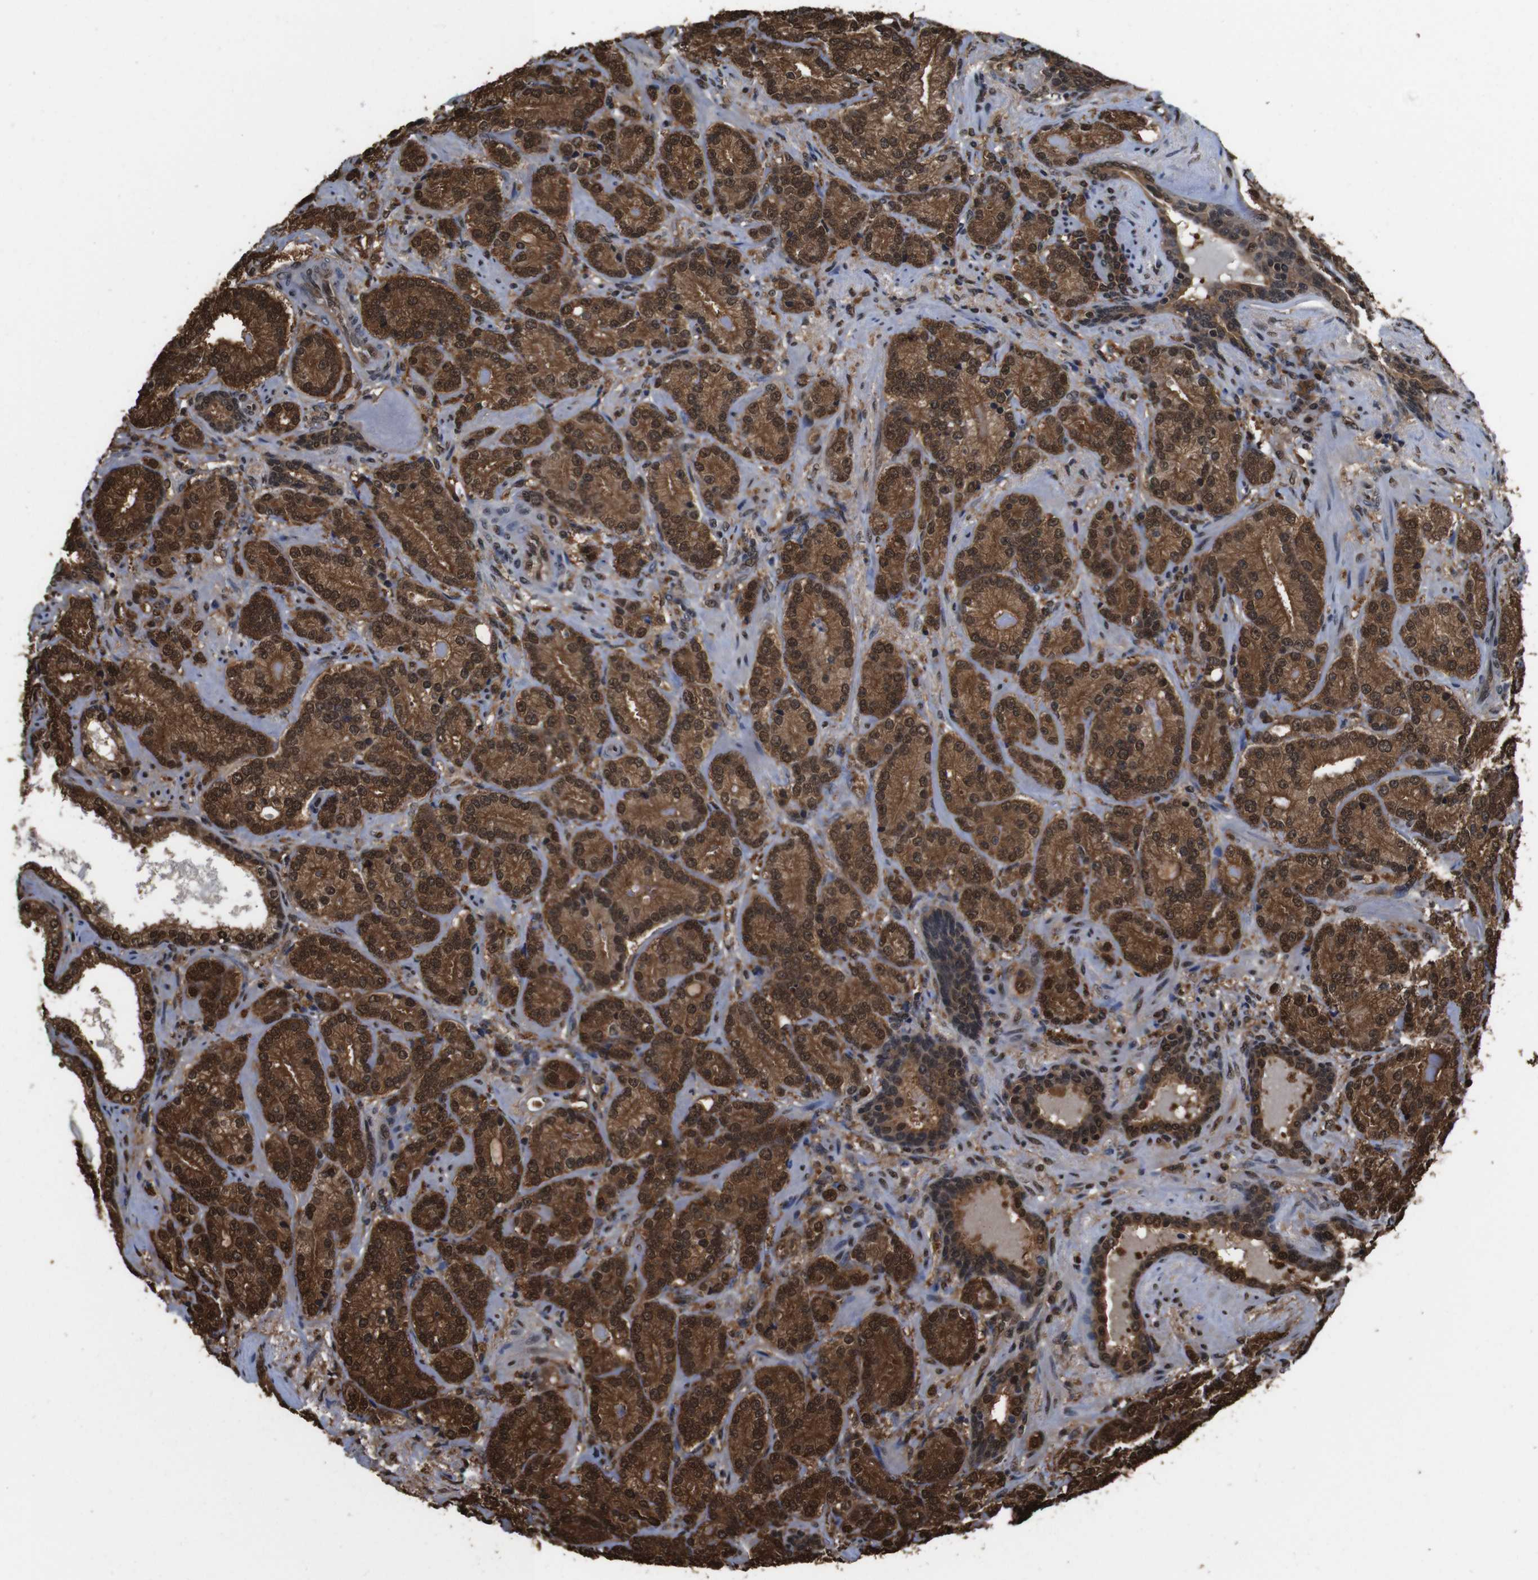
{"staining": {"intensity": "strong", "quantity": ">75%", "location": "cytoplasmic/membranous,nuclear"}, "tissue": "prostate cancer", "cell_type": "Tumor cells", "image_type": "cancer", "snomed": [{"axis": "morphology", "description": "Adenocarcinoma, High grade"}, {"axis": "topography", "description": "Prostate"}], "caption": "Strong cytoplasmic/membranous and nuclear staining is identified in about >75% of tumor cells in high-grade adenocarcinoma (prostate).", "gene": "VCP", "patient": {"sex": "male", "age": 61}}